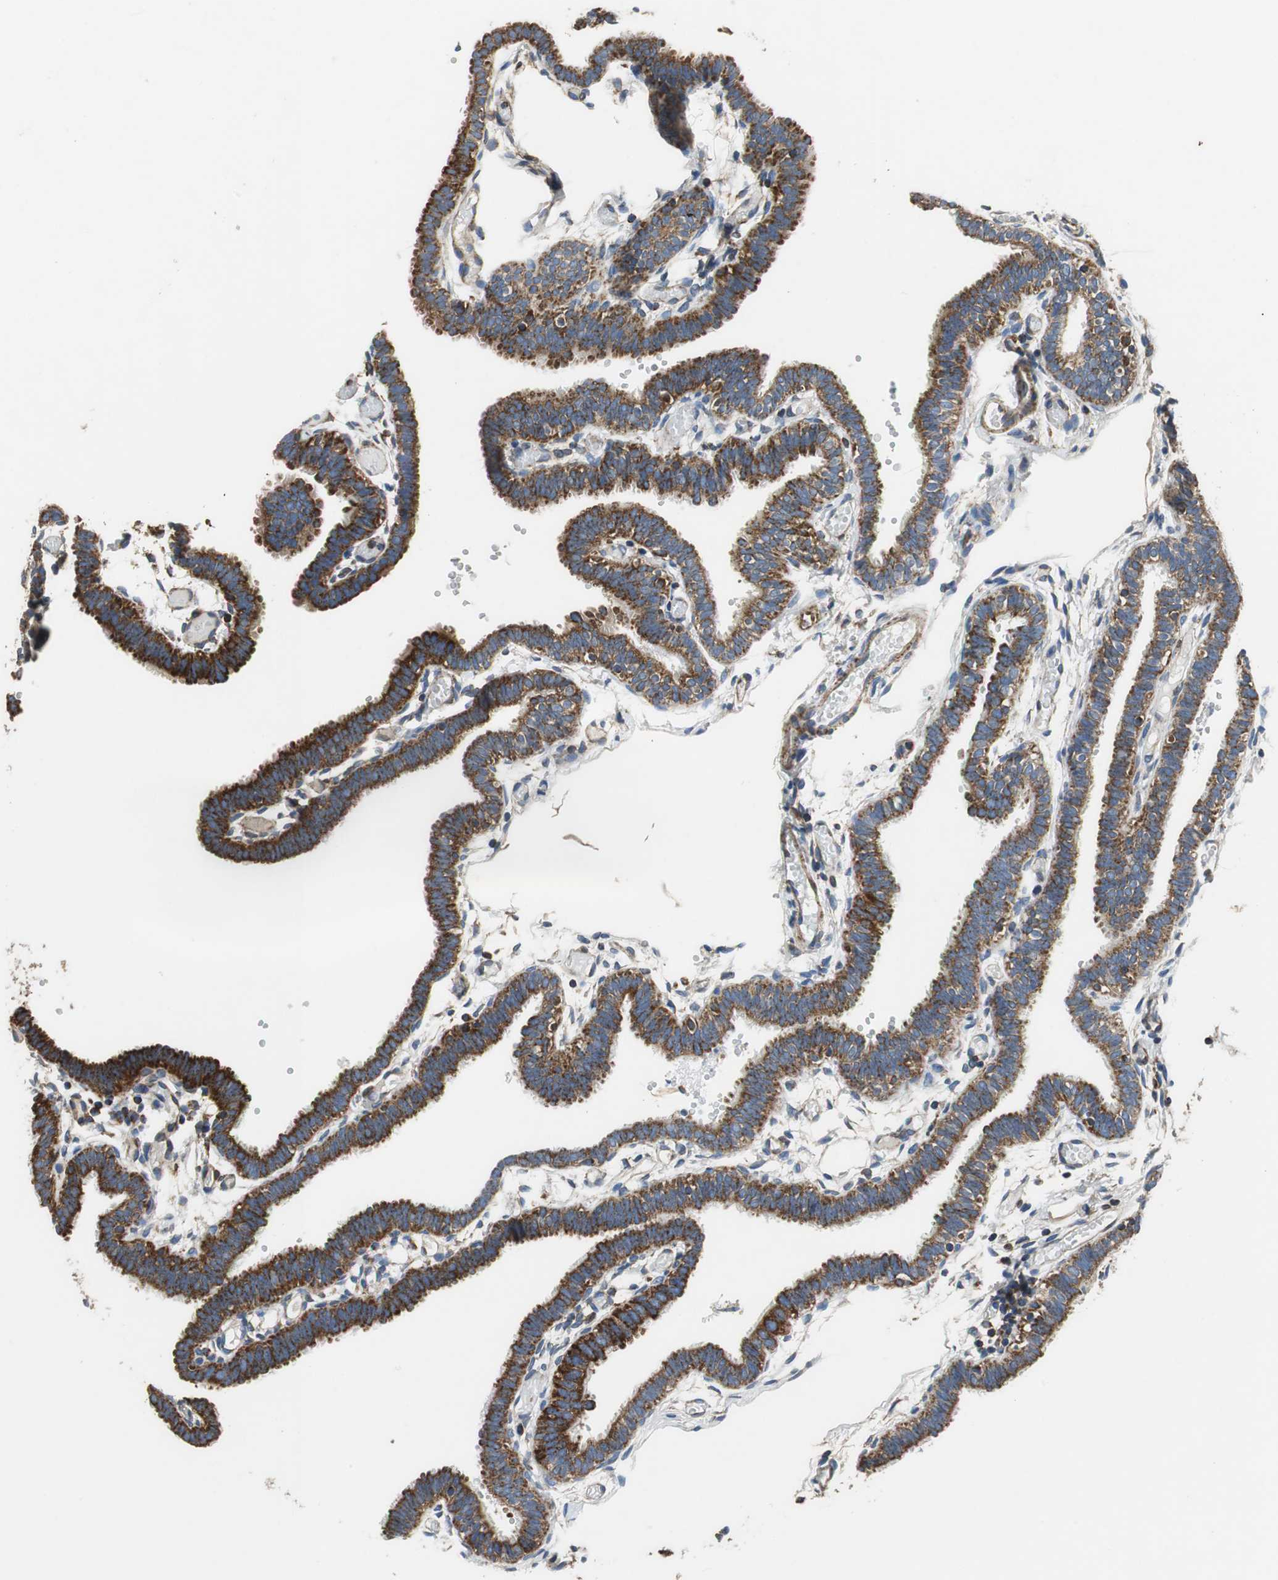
{"staining": {"intensity": "strong", "quantity": ">75%", "location": "cytoplasmic/membranous"}, "tissue": "fallopian tube", "cell_type": "Glandular cells", "image_type": "normal", "snomed": [{"axis": "morphology", "description": "Normal tissue, NOS"}, {"axis": "topography", "description": "Fallopian tube"}], "caption": "Immunohistochemistry image of unremarkable fallopian tube stained for a protein (brown), which exhibits high levels of strong cytoplasmic/membranous positivity in approximately >75% of glandular cells.", "gene": "GSTK1", "patient": {"sex": "female", "age": 29}}